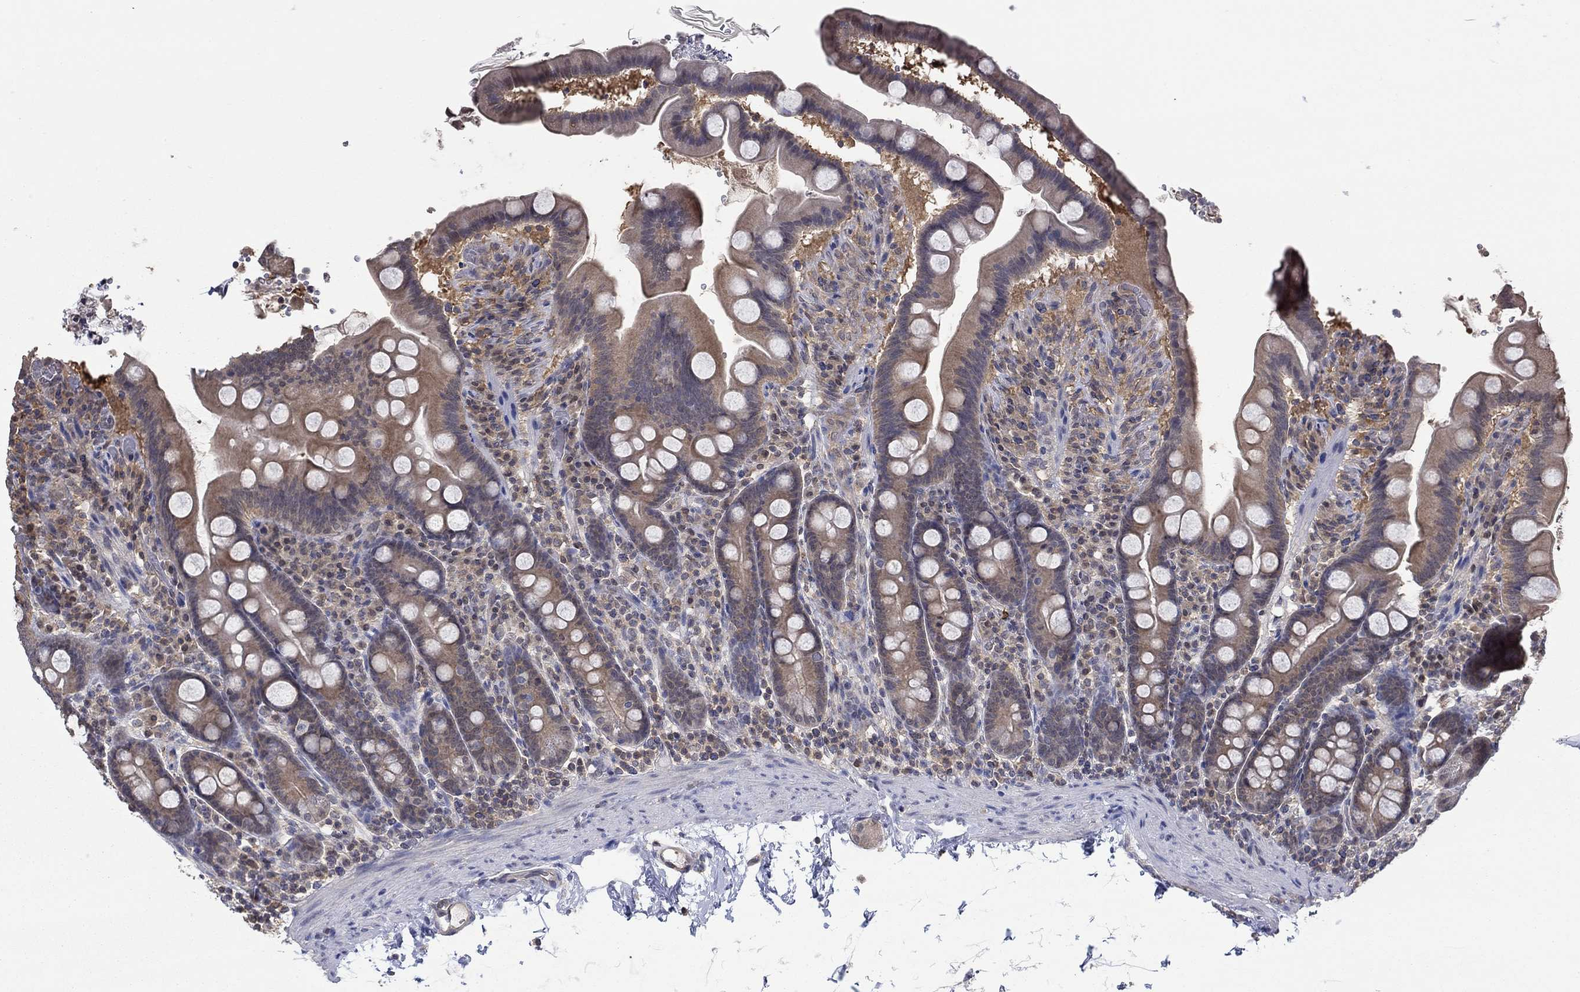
{"staining": {"intensity": "moderate", "quantity": "<25%", "location": "cytoplasmic/membranous"}, "tissue": "duodenum", "cell_type": "Glandular cells", "image_type": "normal", "snomed": [{"axis": "morphology", "description": "Normal tissue, NOS"}, {"axis": "topography", "description": "Duodenum"}], "caption": "Protein expression analysis of normal duodenum exhibits moderate cytoplasmic/membranous staining in approximately <25% of glandular cells.", "gene": "RNF114", "patient": {"sex": "male", "age": 59}}